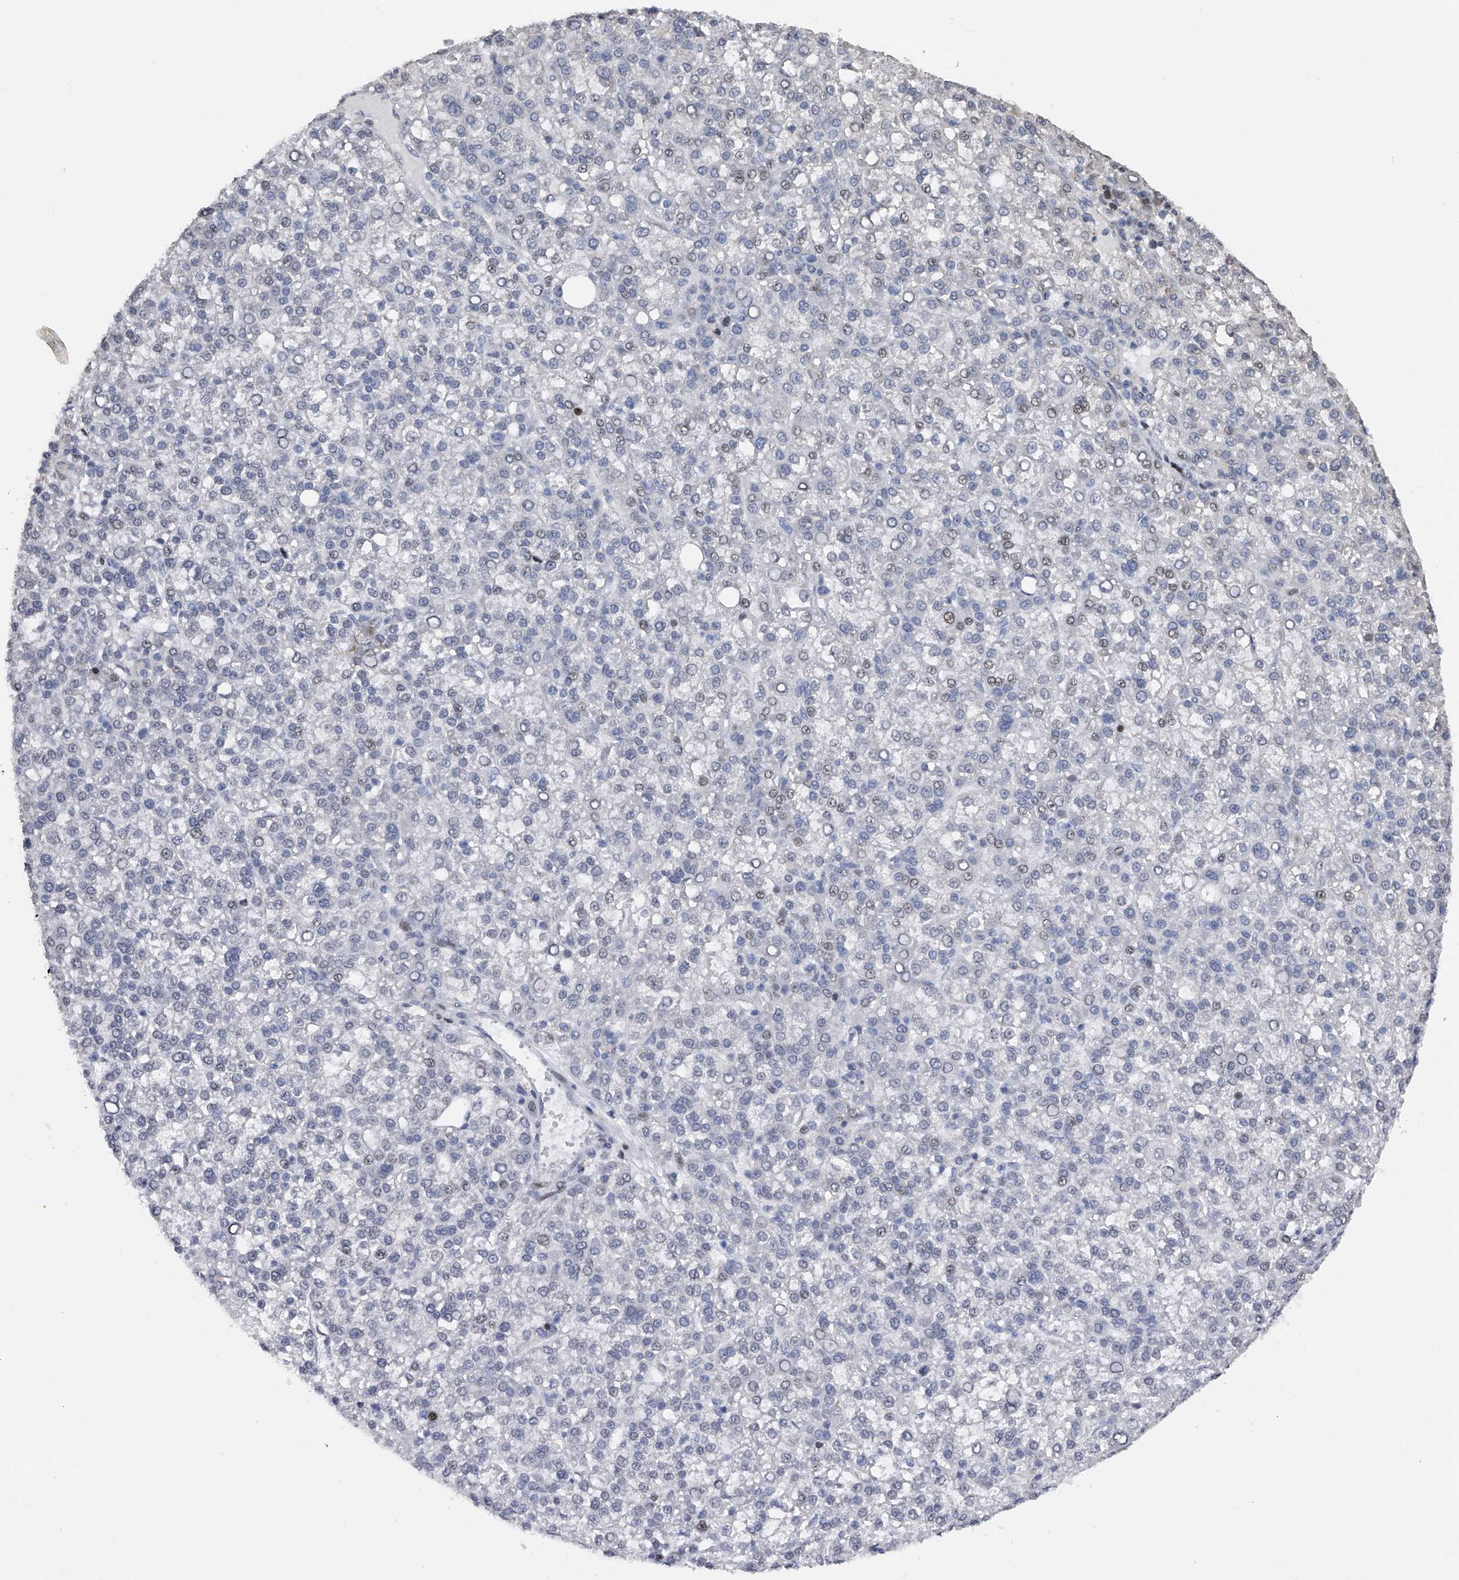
{"staining": {"intensity": "negative", "quantity": "none", "location": "none"}, "tissue": "liver cancer", "cell_type": "Tumor cells", "image_type": "cancer", "snomed": [{"axis": "morphology", "description": "Carcinoma, Hepatocellular, NOS"}, {"axis": "topography", "description": "Liver"}], "caption": "The photomicrograph demonstrates no staining of tumor cells in liver cancer (hepatocellular carcinoma).", "gene": "RWDD2A", "patient": {"sex": "female", "age": 58}}